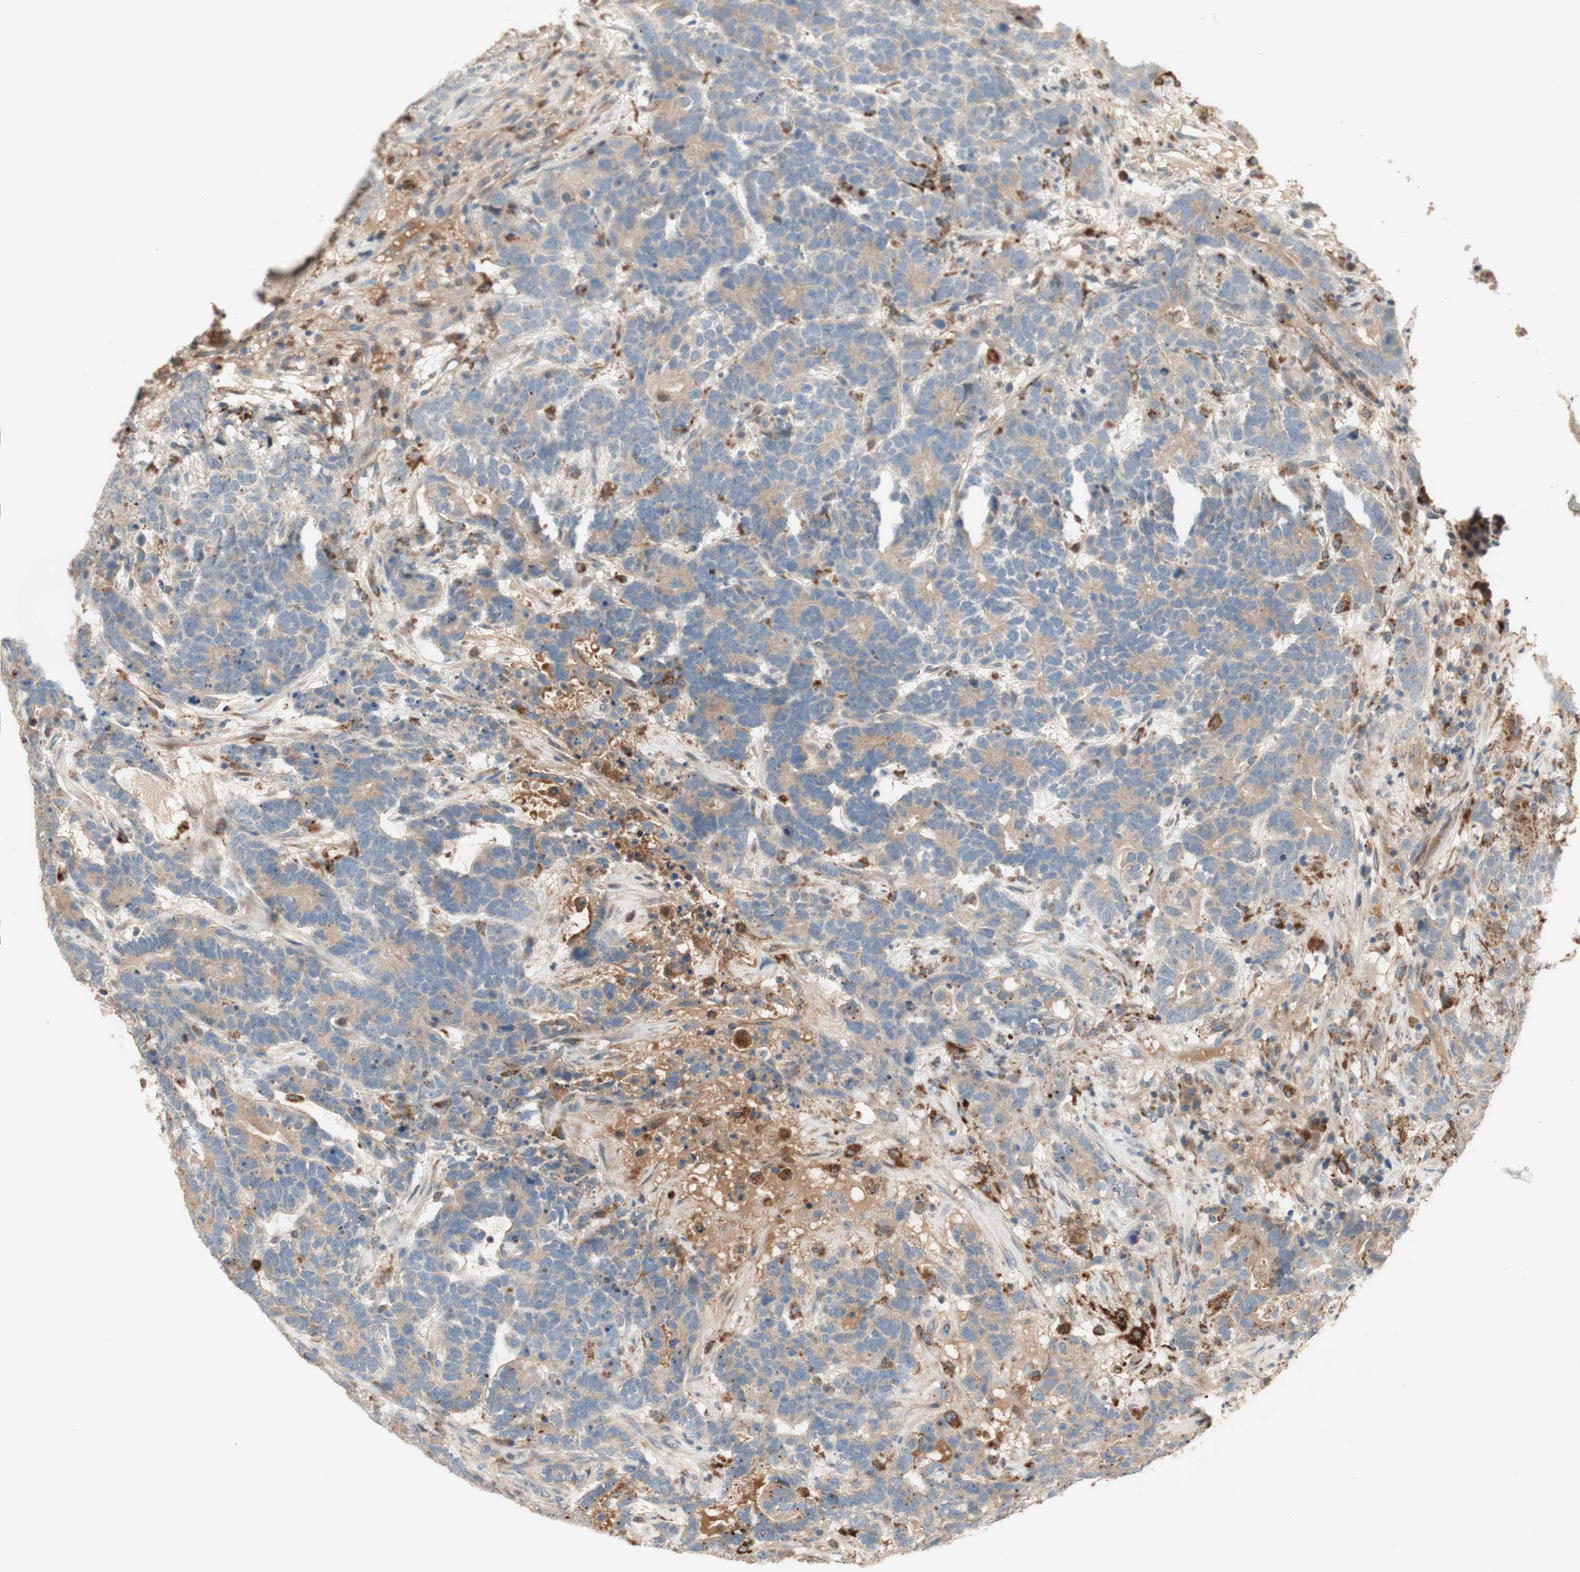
{"staining": {"intensity": "weak", "quantity": ">75%", "location": "cytoplasmic/membranous"}, "tissue": "testis cancer", "cell_type": "Tumor cells", "image_type": "cancer", "snomed": [{"axis": "morphology", "description": "Carcinoma, Embryonal, NOS"}, {"axis": "topography", "description": "Testis"}], "caption": "Approximately >75% of tumor cells in testis cancer (embryonal carcinoma) display weak cytoplasmic/membranous protein expression as visualized by brown immunohistochemical staining.", "gene": "PTPN21", "patient": {"sex": "male", "age": 26}}